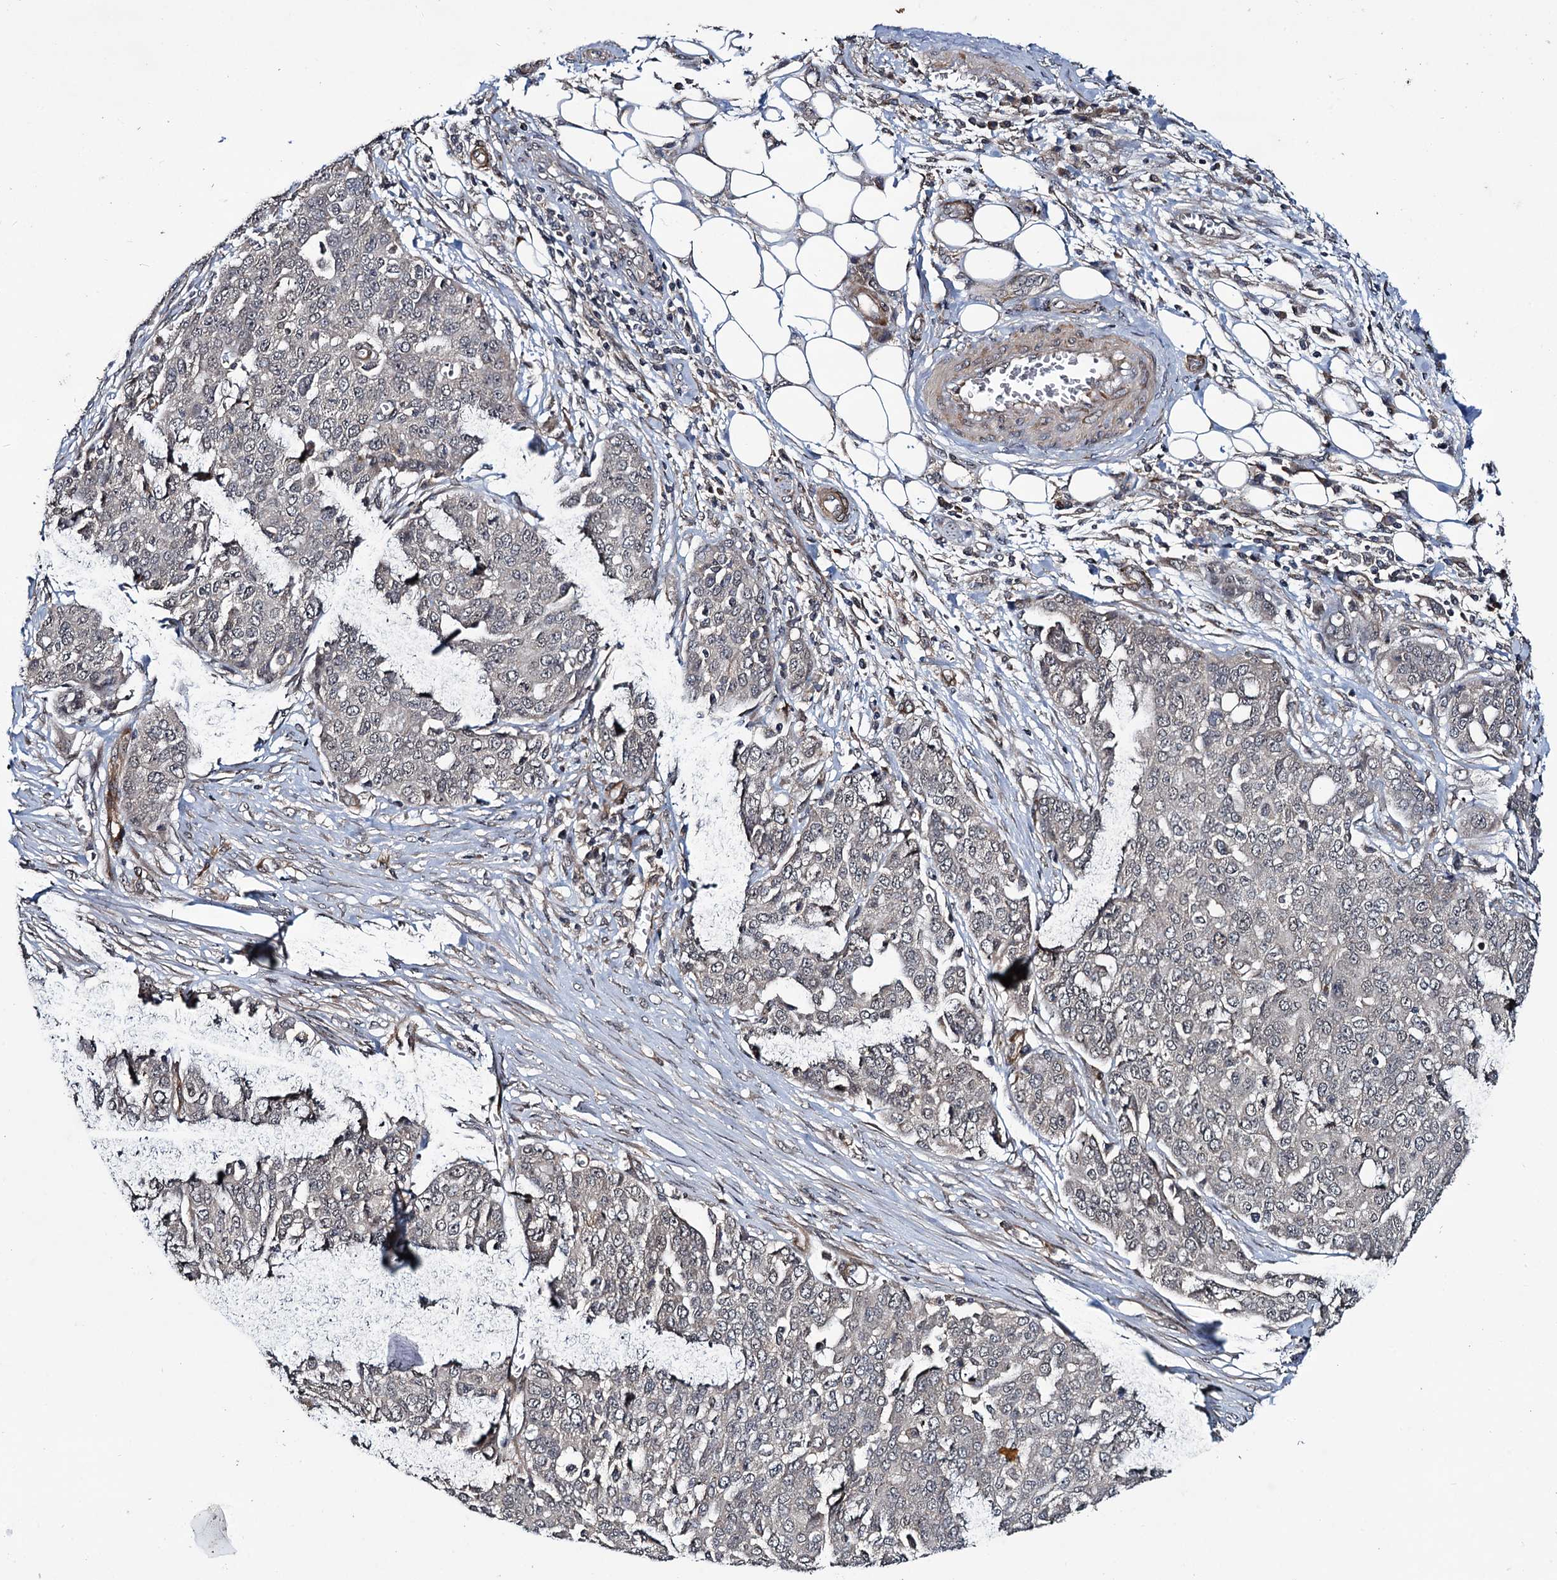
{"staining": {"intensity": "negative", "quantity": "none", "location": "none"}, "tissue": "ovarian cancer", "cell_type": "Tumor cells", "image_type": "cancer", "snomed": [{"axis": "morphology", "description": "Cystadenocarcinoma, serous, NOS"}, {"axis": "topography", "description": "Soft tissue"}, {"axis": "topography", "description": "Ovary"}], "caption": "A high-resolution photomicrograph shows immunohistochemistry staining of ovarian serous cystadenocarcinoma, which demonstrates no significant positivity in tumor cells.", "gene": "ARHGAP42", "patient": {"sex": "female", "age": 57}}